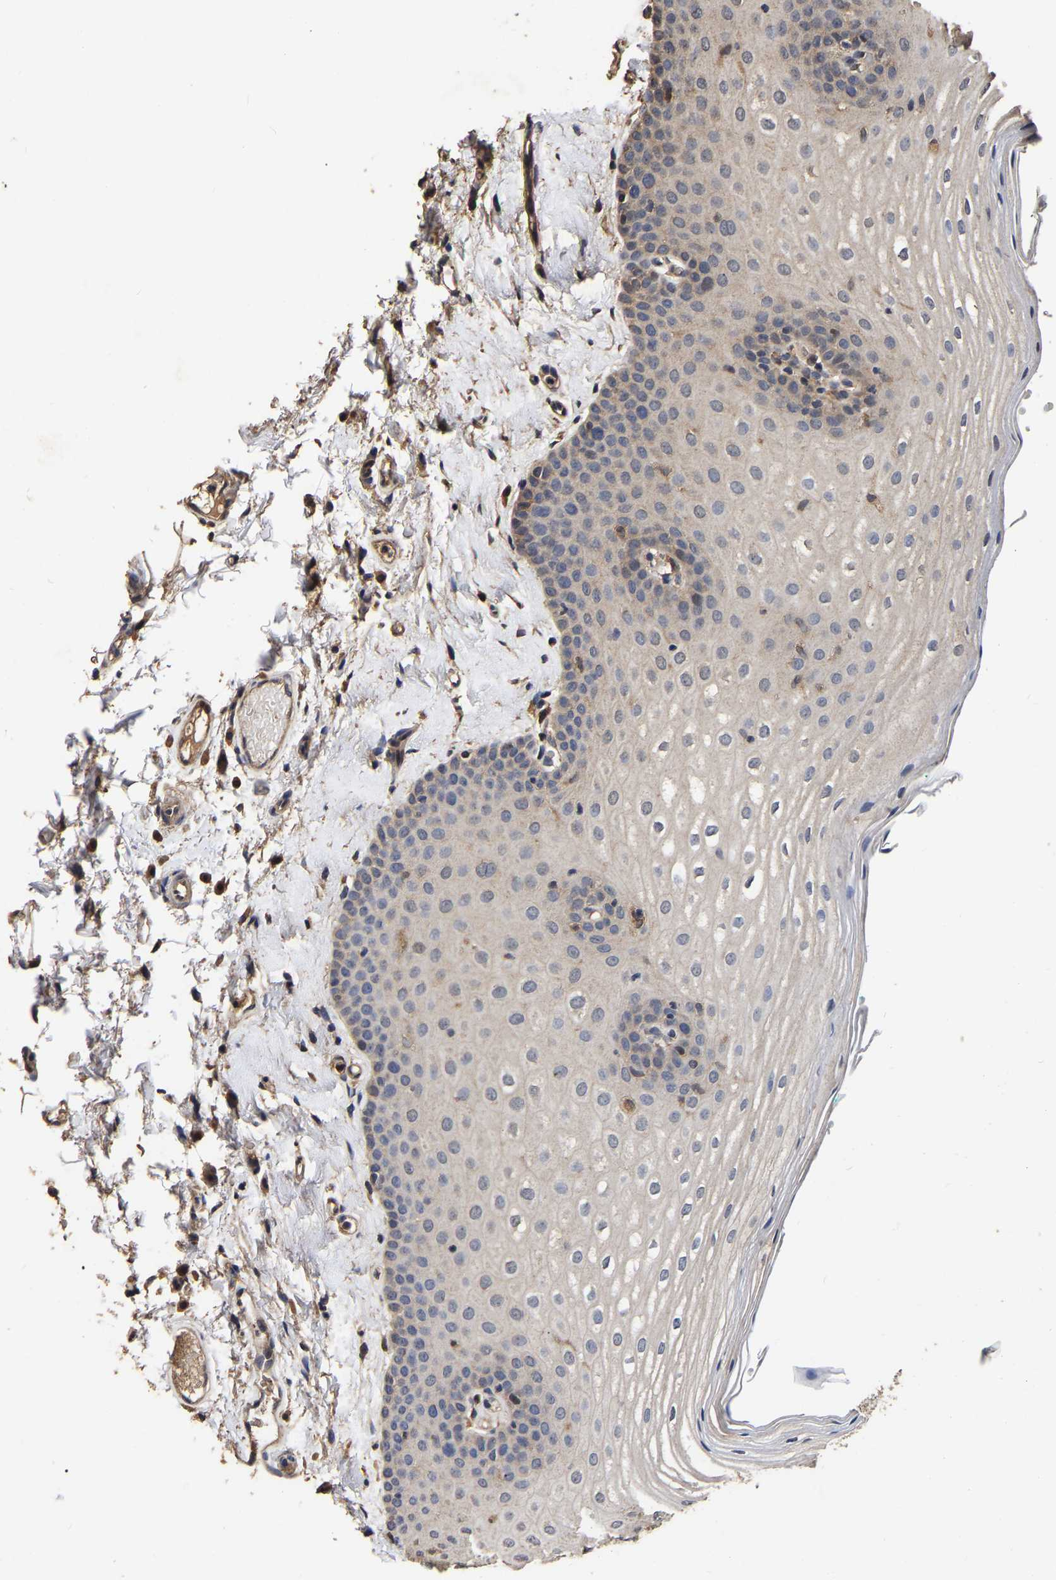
{"staining": {"intensity": "weak", "quantity": "25%-75%", "location": "cytoplasmic/membranous"}, "tissue": "oral mucosa", "cell_type": "Squamous epithelial cells", "image_type": "normal", "snomed": [{"axis": "morphology", "description": "Normal tissue, NOS"}, {"axis": "topography", "description": "Skin"}, {"axis": "topography", "description": "Oral tissue"}], "caption": "Protein positivity by immunohistochemistry (IHC) reveals weak cytoplasmic/membranous staining in approximately 25%-75% of squamous epithelial cells in benign oral mucosa. (DAB (3,3'-diaminobenzidine) IHC, brown staining for protein, blue staining for nuclei).", "gene": "STK32C", "patient": {"sex": "male", "age": 84}}